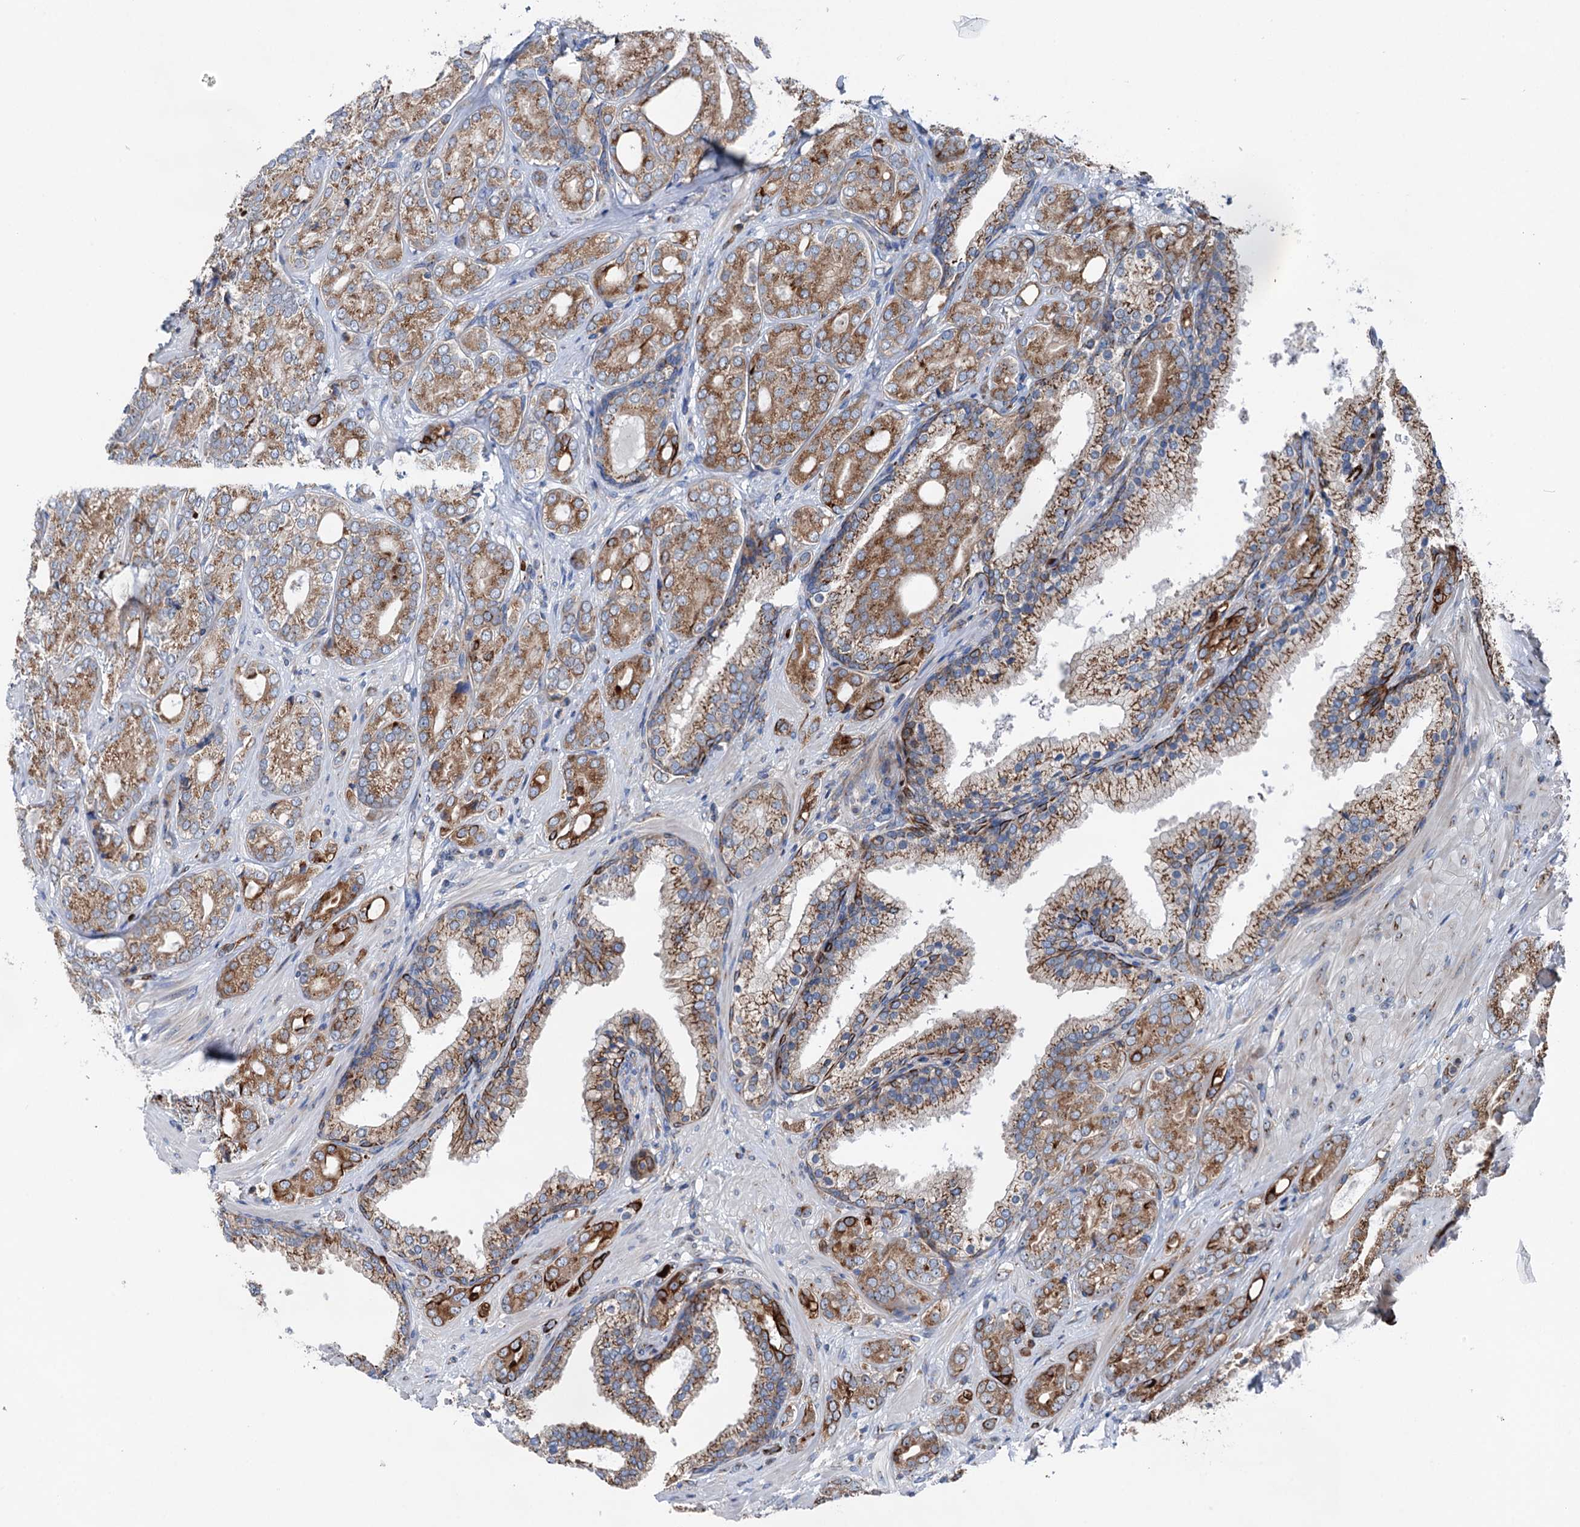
{"staining": {"intensity": "strong", "quantity": "<25%", "location": "cytoplasmic/membranous"}, "tissue": "prostate cancer", "cell_type": "Tumor cells", "image_type": "cancer", "snomed": [{"axis": "morphology", "description": "Adenocarcinoma, High grade"}, {"axis": "topography", "description": "Prostate"}], "caption": "IHC photomicrograph of neoplastic tissue: human adenocarcinoma (high-grade) (prostate) stained using IHC shows medium levels of strong protein expression localized specifically in the cytoplasmic/membranous of tumor cells, appearing as a cytoplasmic/membranous brown color.", "gene": "EIPR1", "patient": {"sex": "male", "age": 60}}